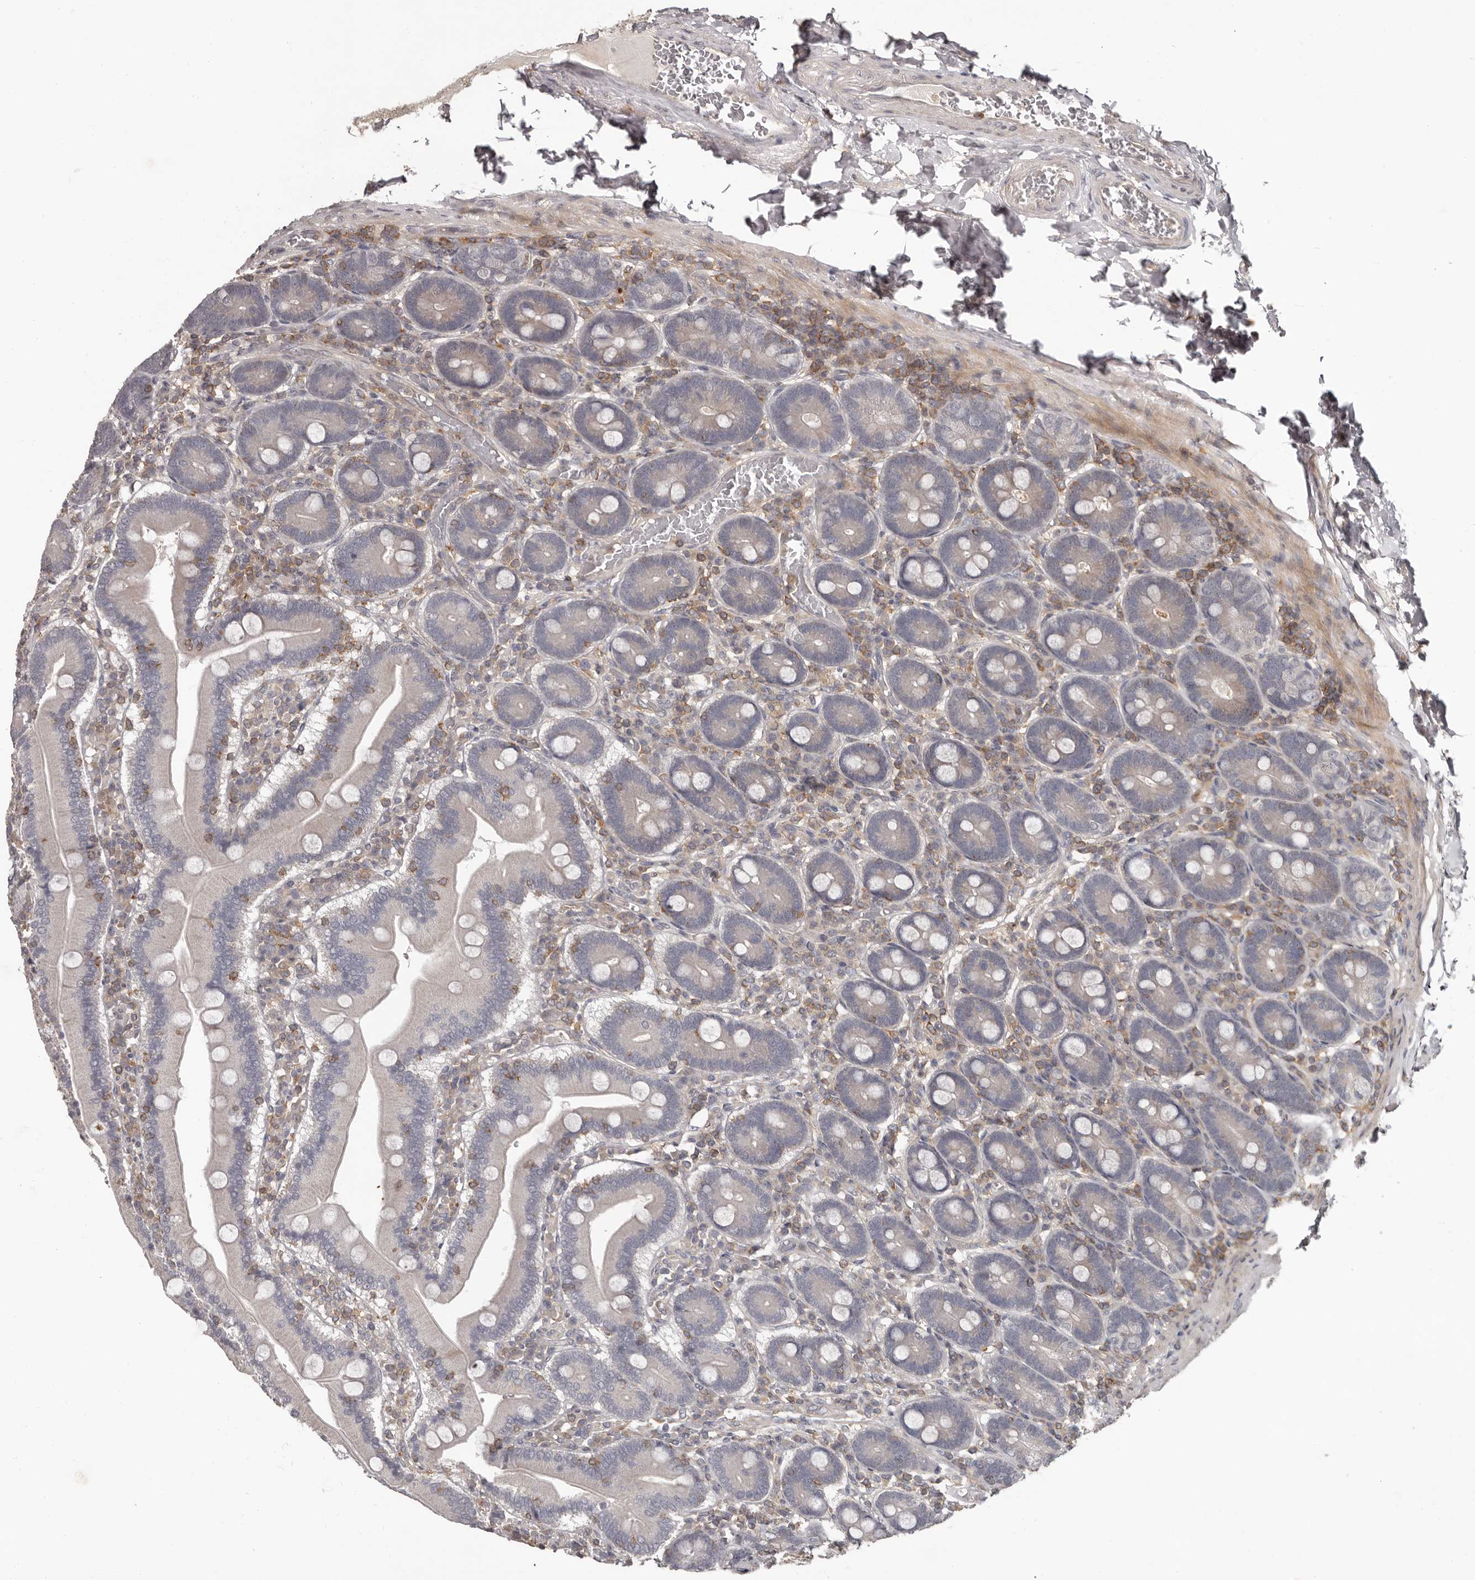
{"staining": {"intensity": "weak", "quantity": "<25%", "location": "cytoplasmic/membranous"}, "tissue": "duodenum", "cell_type": "Glandular cells", "image_type": "normal", "snomed": [{"axis": "morphology", "description": "Normal tissue, NOS"}, {"axis": "topography", "description": "Duodenum"}], "caption": "Immunohistochemistry image of benign human duodenum stained for a protein (brown), which demonstrates no positivity in glandular cells. (DAB immunohistochemistry (IHC), high magnification).", "gene": "ANKRD44", "patient": {"sex": "female", "age": 62}}